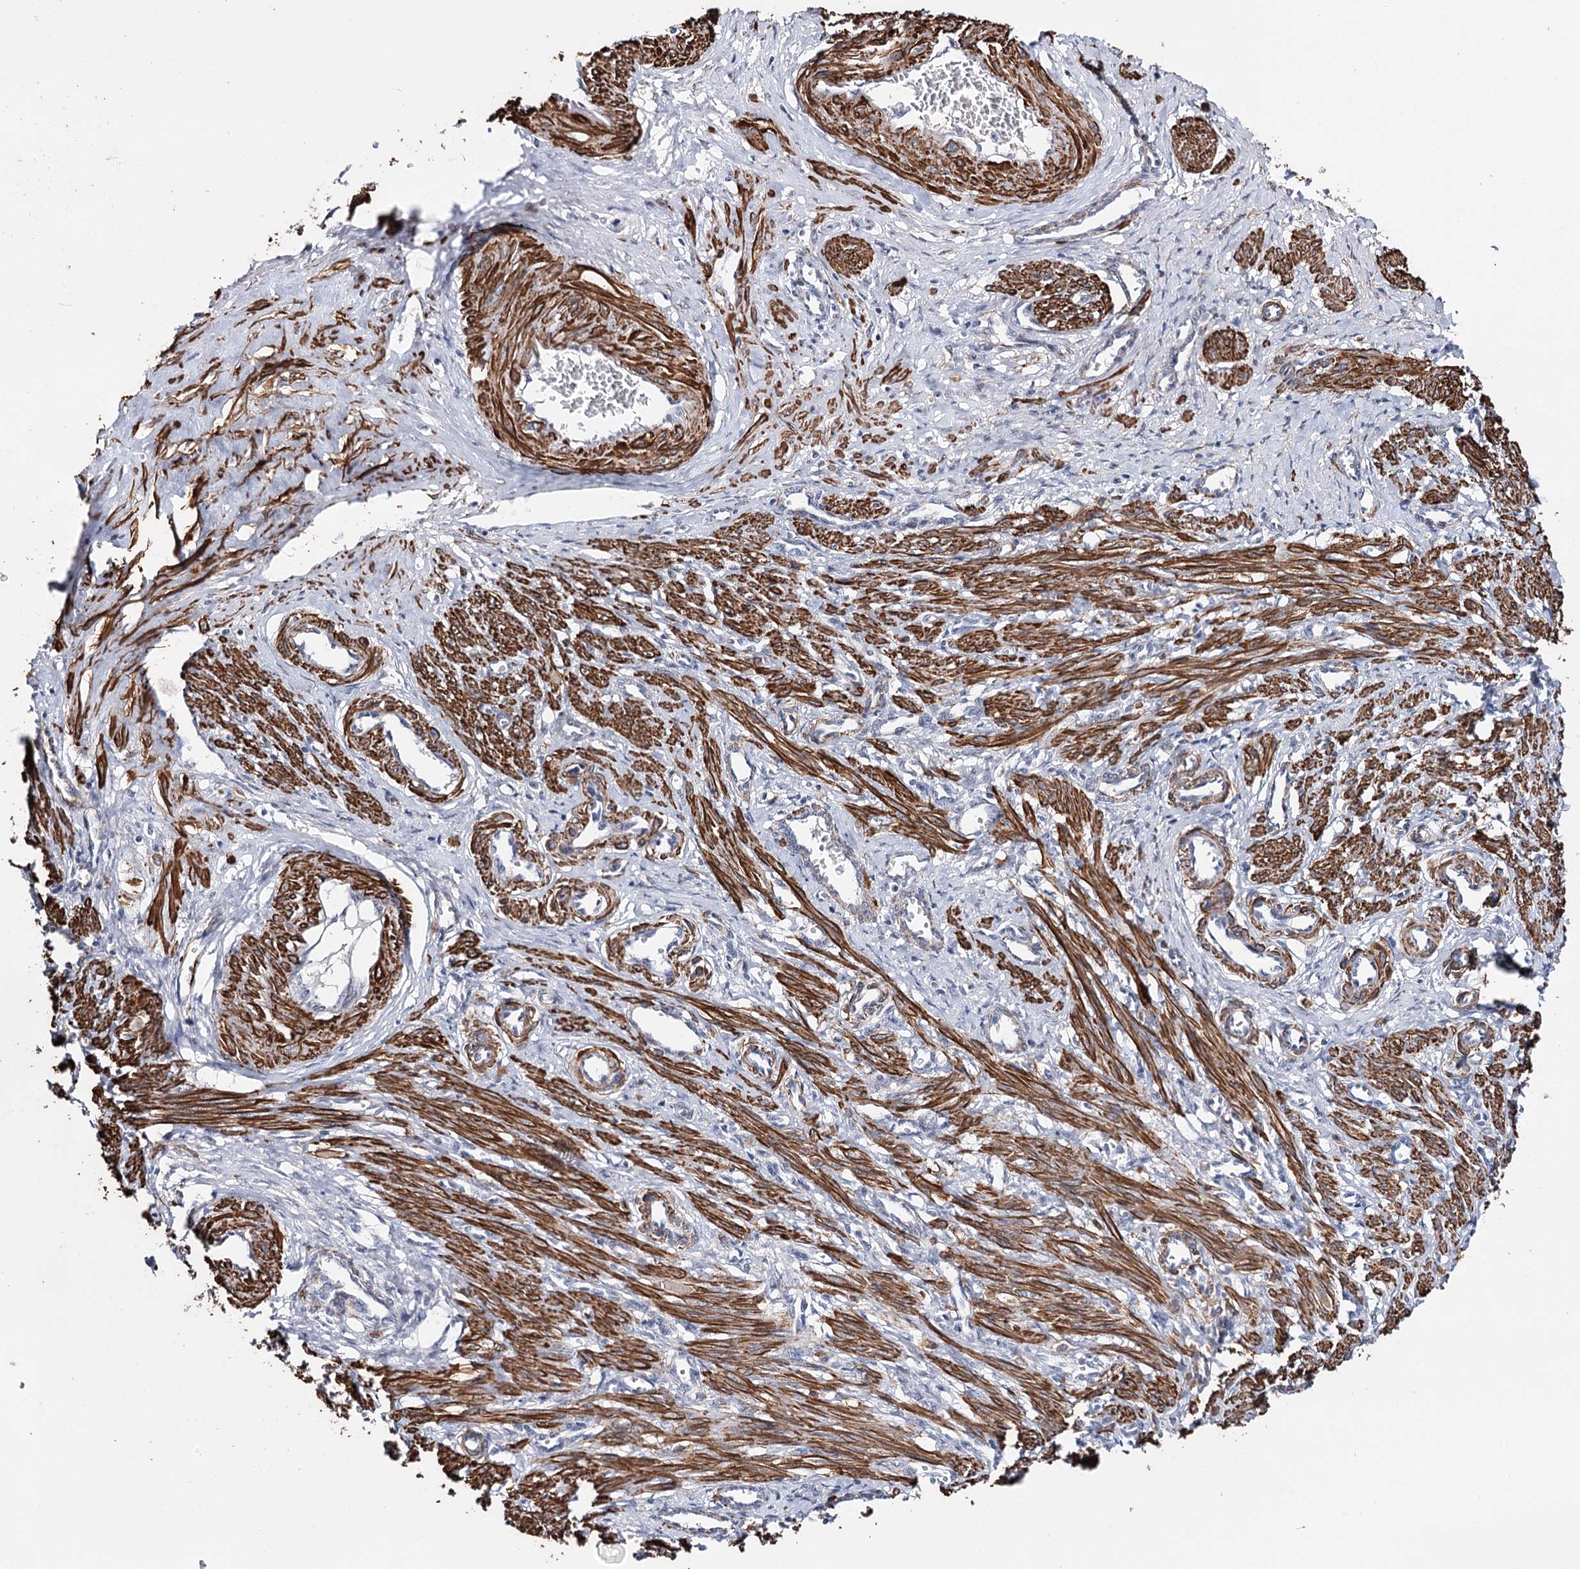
{"staining": {"intensity": "strong", "quantity": ">75%", "location": "cytoplasmic/membranous"}, "tissue": "smooth muscle", "cell_type": "Smooth muscle cells", "image_type": "normal", "snomed": [{"axis": "morphology", "description": "Normal tissue, NOS"}, {"axis": "topography", "description": "Endometrium"}], "caption": "IHC staining of unremarkable smooth muscle, which exhibits high levels of strong cytoplasmic/membranous staining in approximately >75% of smooth muscle cells indicating strong cytoplasmic/membranous protein positivity. The staining was performed using DAB (3,3'-diaminobenzidine) (brown) for protein detection and nuclei were counterstained in hematoxylin (blue).", "gene": "CFAP46", "patient": {"sex": "female", "age": 33}}